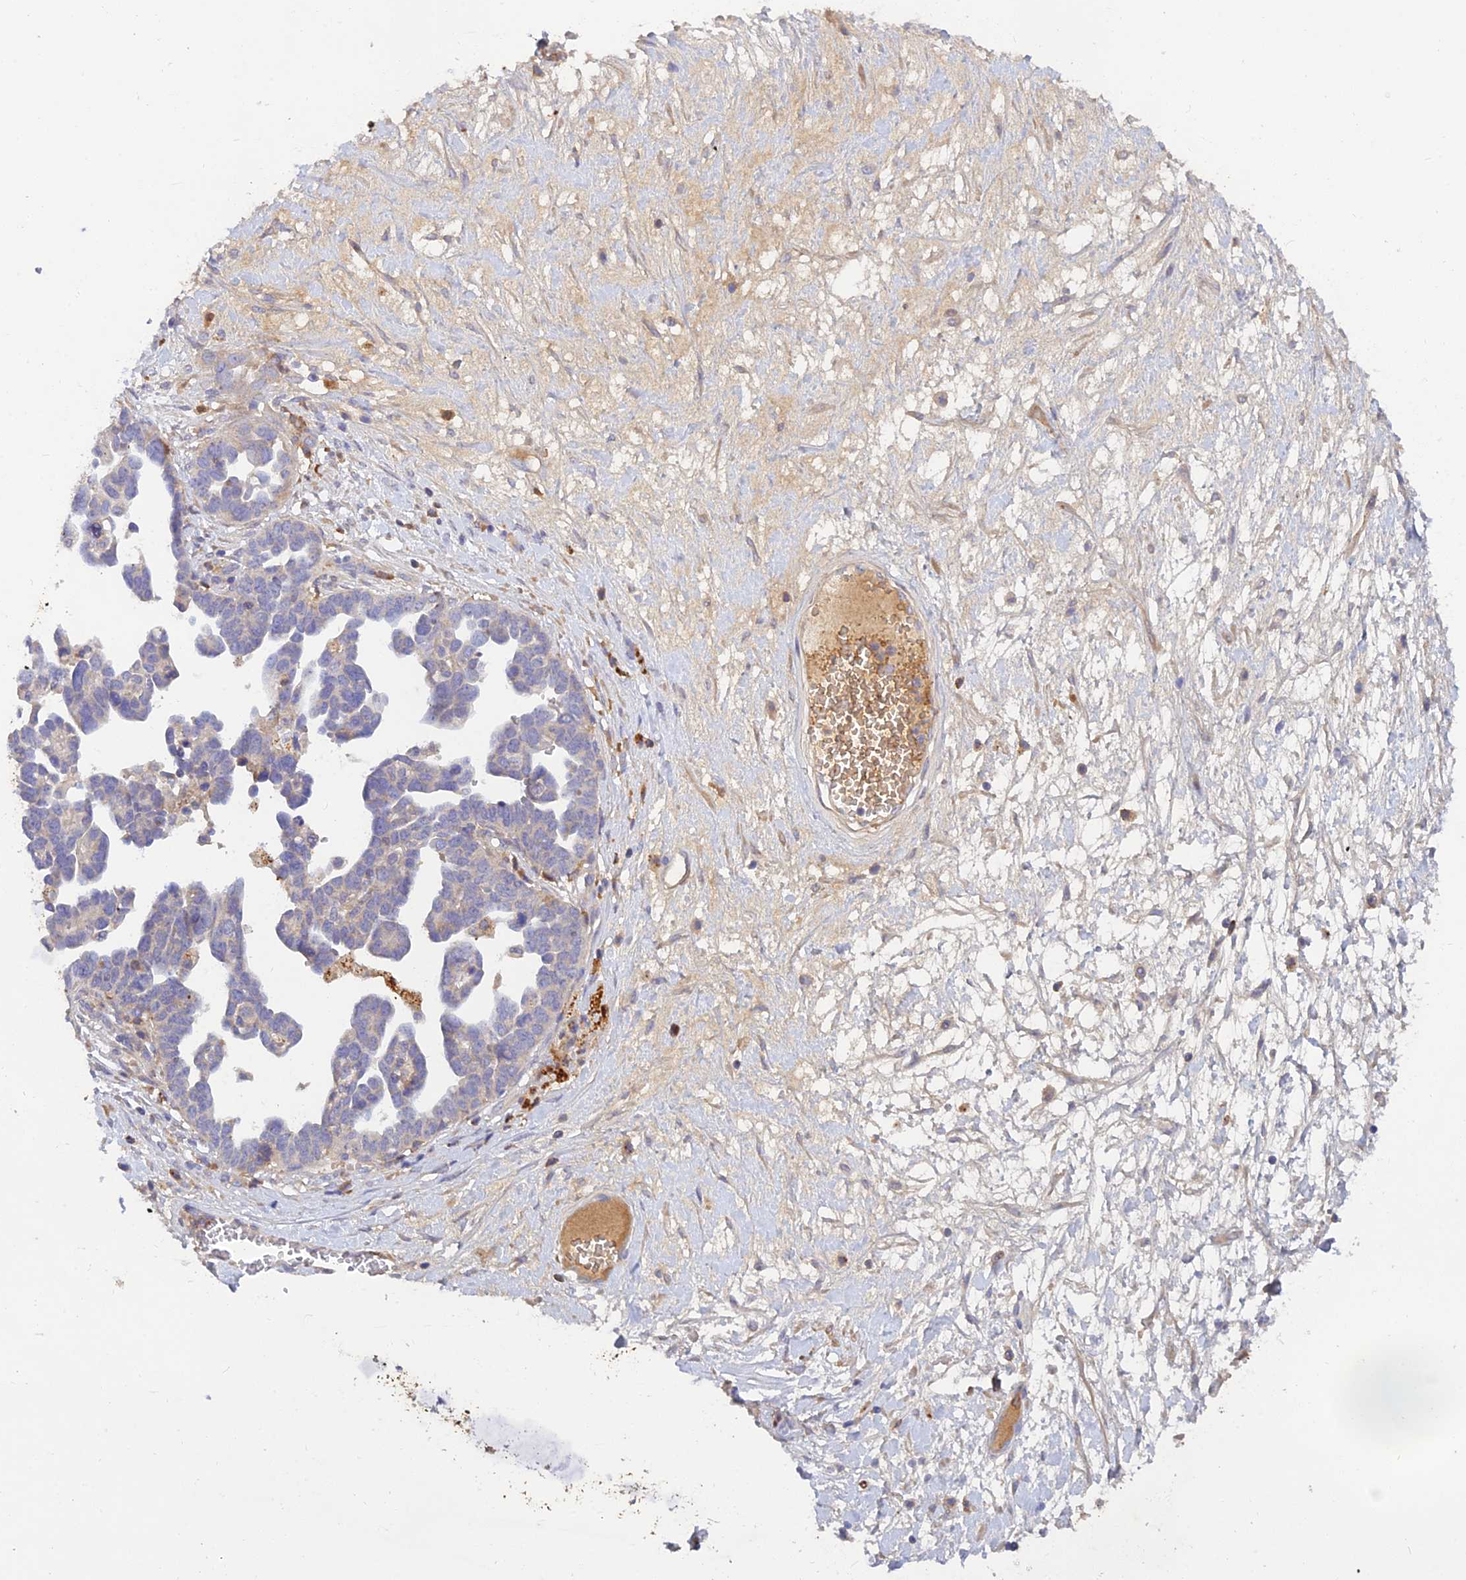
{"staining": {"intensity": "weak", "quantity": "<25%", "location": "cytoplasmic/membranous"}, "tissue": "ovarian cancer", "cell_type": "Tumor cells", "image_type": "cancer", "snomed": [{"axis": "morphology", "description": "Cystadenocarcinoma, serous, NOS"}, {"axis": "topography", "description": "Ovary"}], "caption": "This is an immunohistochemistry micrograph of ovarian serous cystadenocarcinoma. There is no expression in tumor cells.", "gene": "ACSM5", "patient": {"sex": "female", "age": 54}}